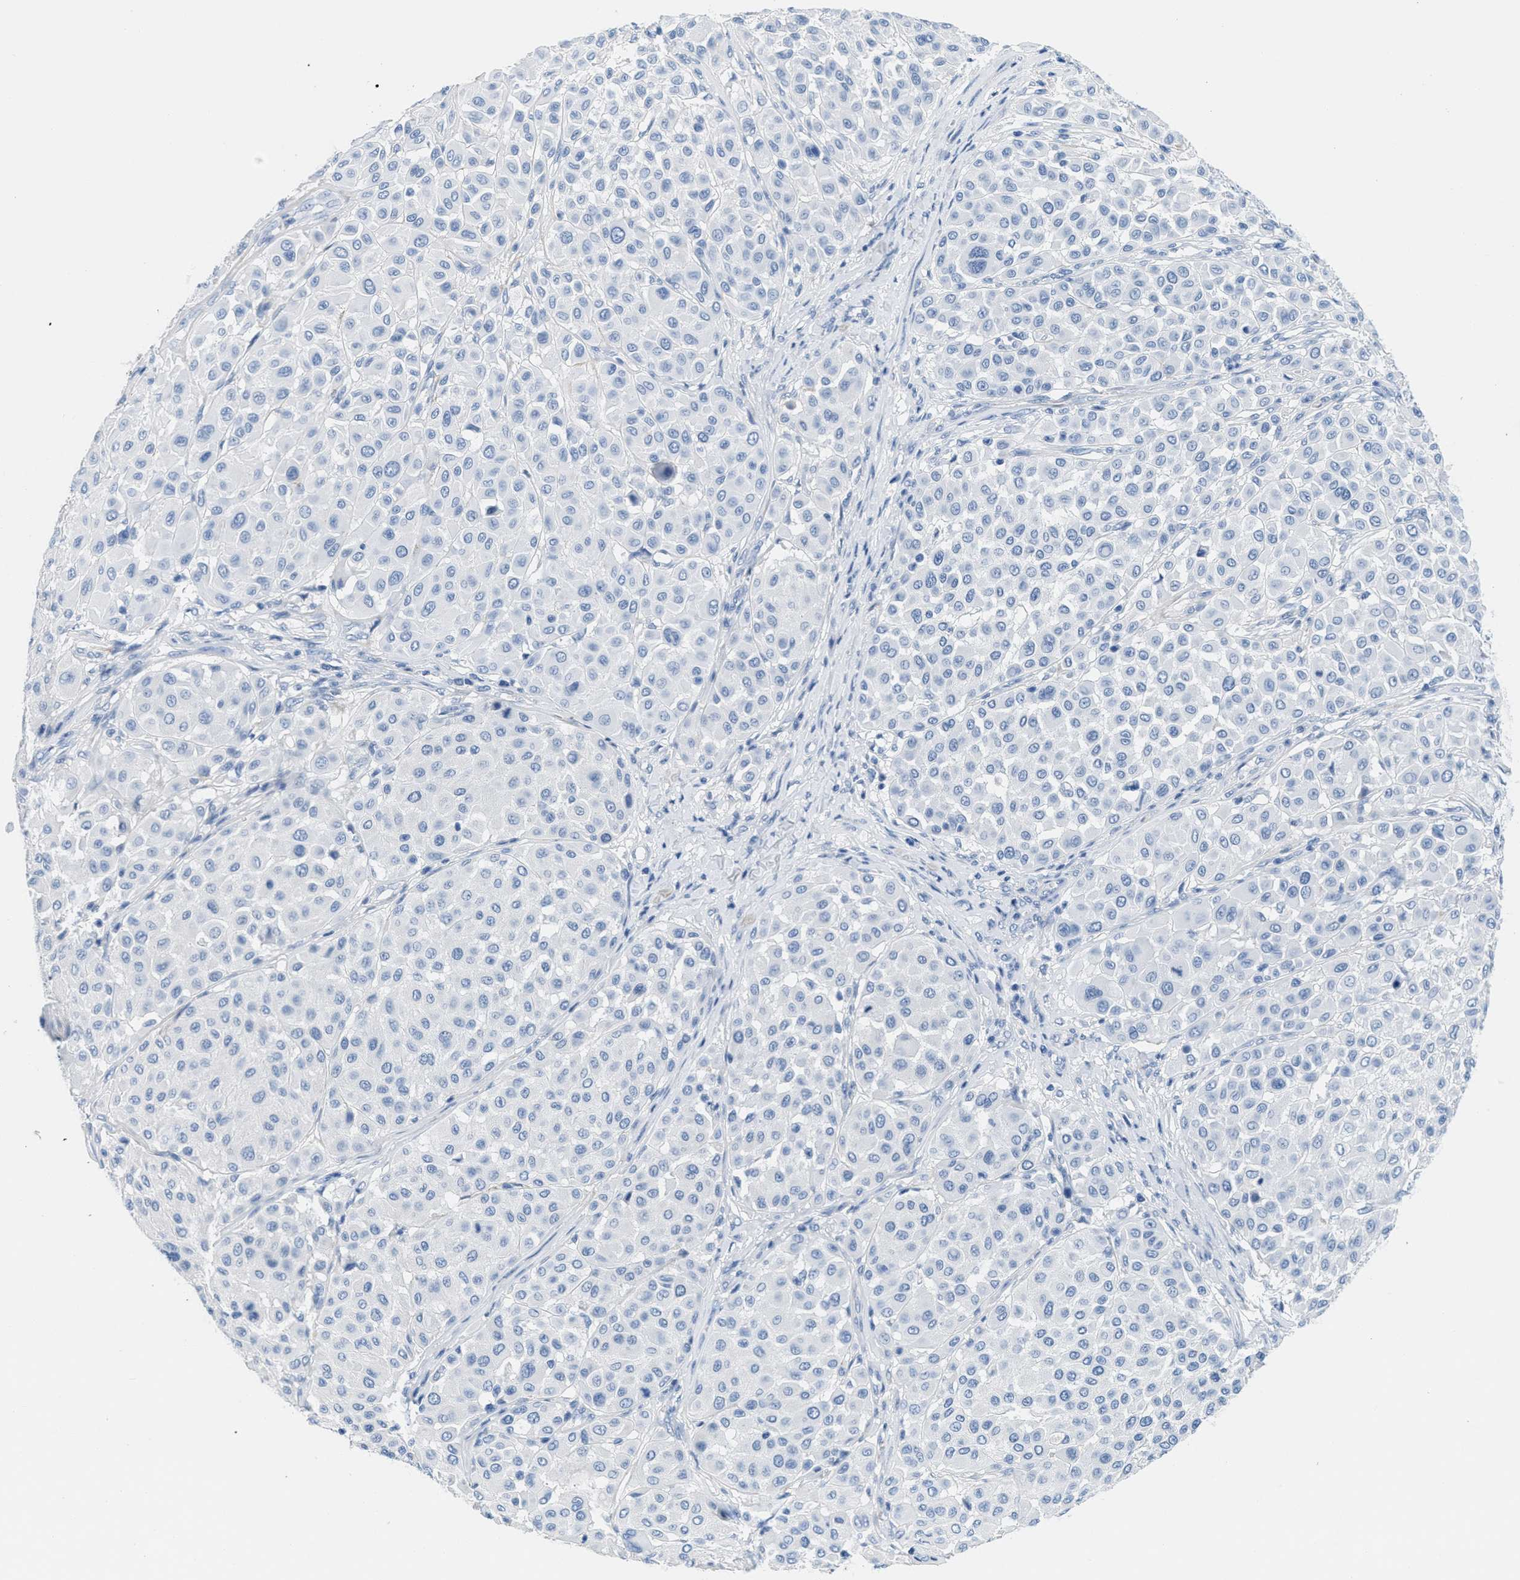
{"staining": {"intensity": "negative", "quantity": "none", "location": "none"}, "tissue": "melanoma", "cell_type": "Tumor cells", "image_type": "cancer", "snomed": [{"axis": "morphology", "description": "Malignant melanoma, Metastatic site"}, {"axis": "topography", "description": "Soft tissue"}], "caption": "This image is of malignant melanoma (metastatic site) stained with immunohistochemistry (IHC) to label a protein in brown with the nuclei are counter-stained blue. There is no staining in tumor cells. Nuclei are stained in blue.", "gene": "GPM6A", "patient": {"sex": "male", "age": 41}}